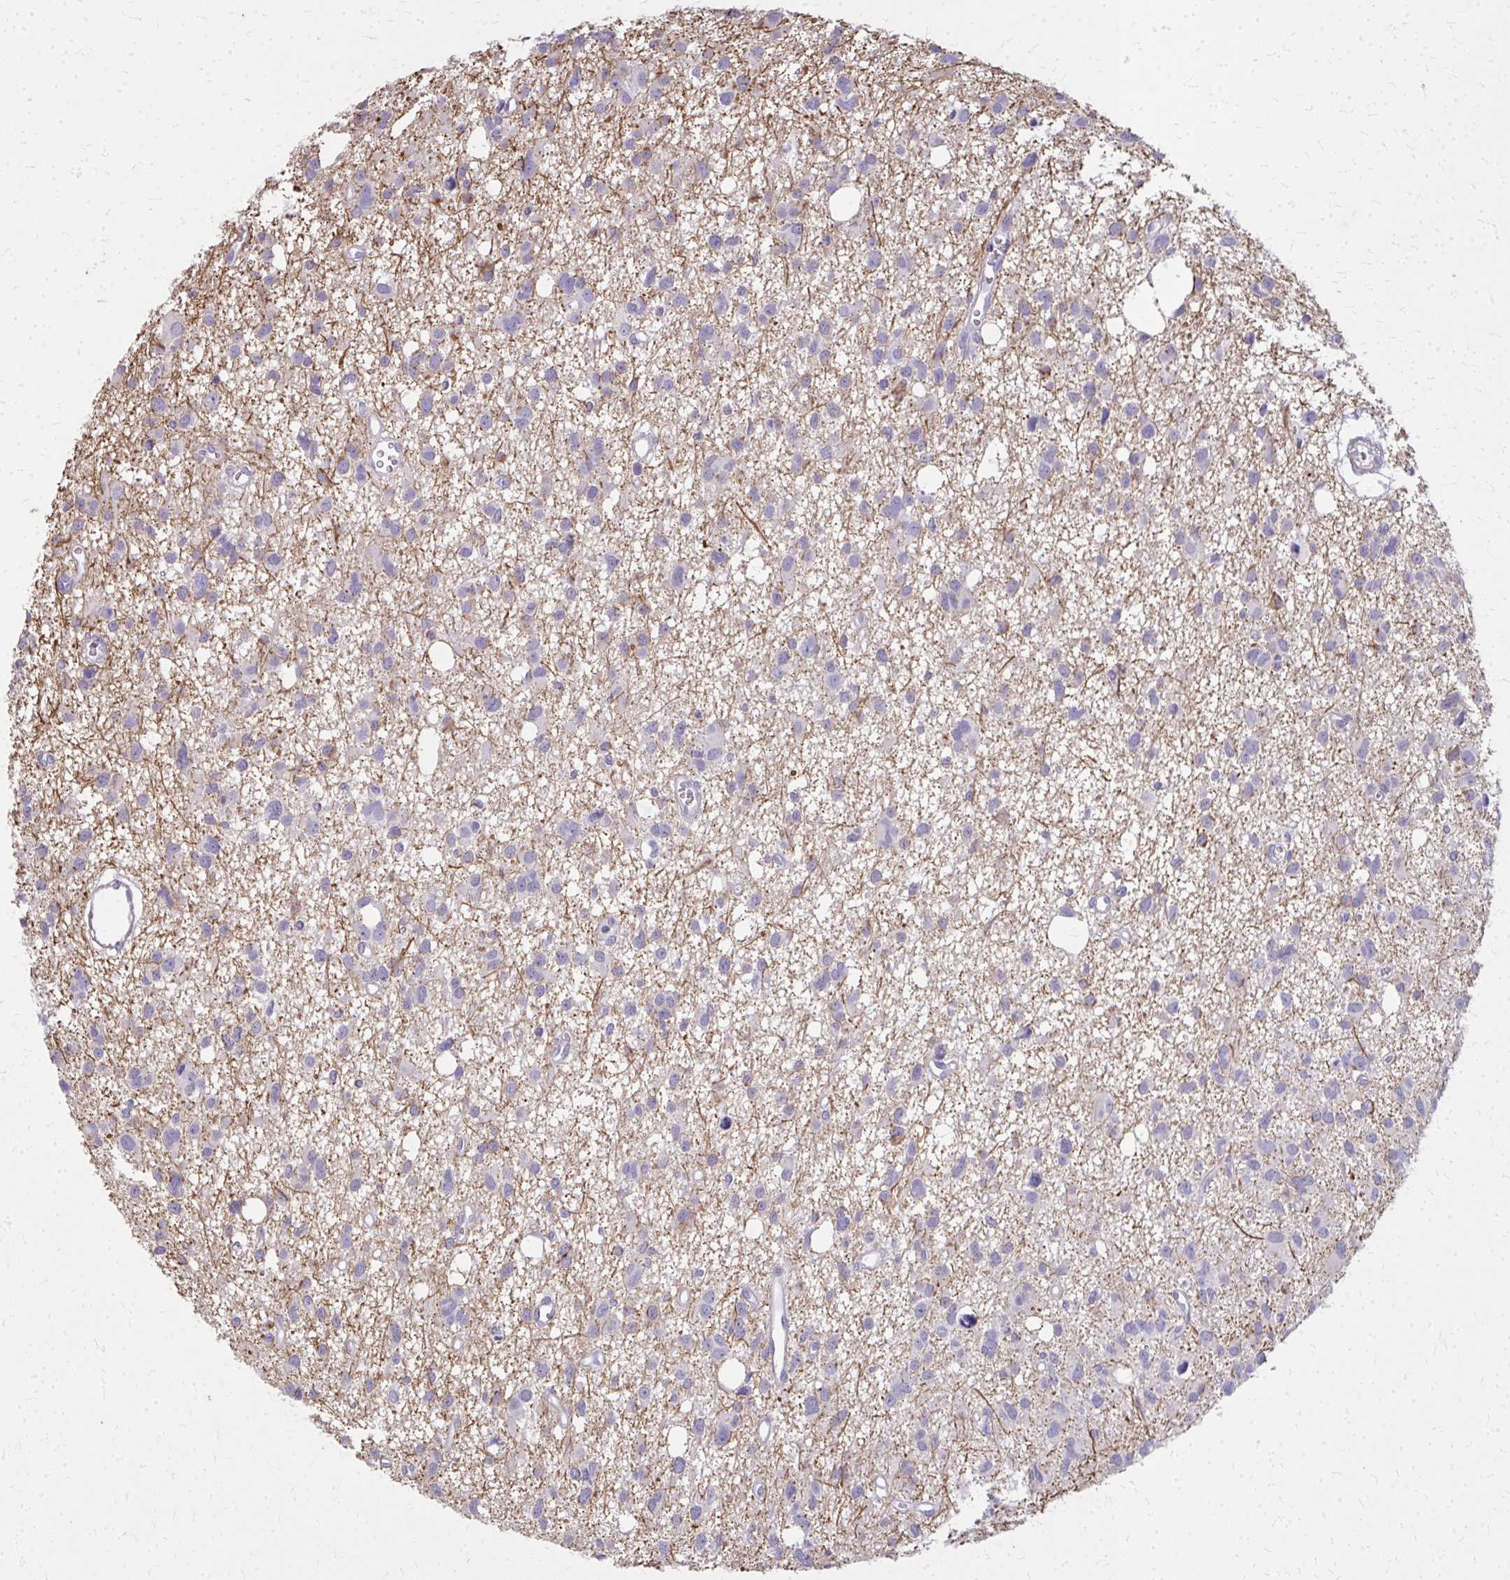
{"staining": {"intensity": "negative", "quantity": "none", "location": "none"}, "tissue": "glioma", "cell_type": "Tumor cells", "image_type": "cancer", "snomed": [{"axis": "morphology", "description": "Glioma, malignant, High grade"}, {"axis": "topography", "description": "Brain"}], "caption": "Human glioma stained for a protein using immunohistochemistry (IHC) exhibits no staining in tumor cells.", "gene": "TENM4", "patient": {"sex": "male", "age": 23}}